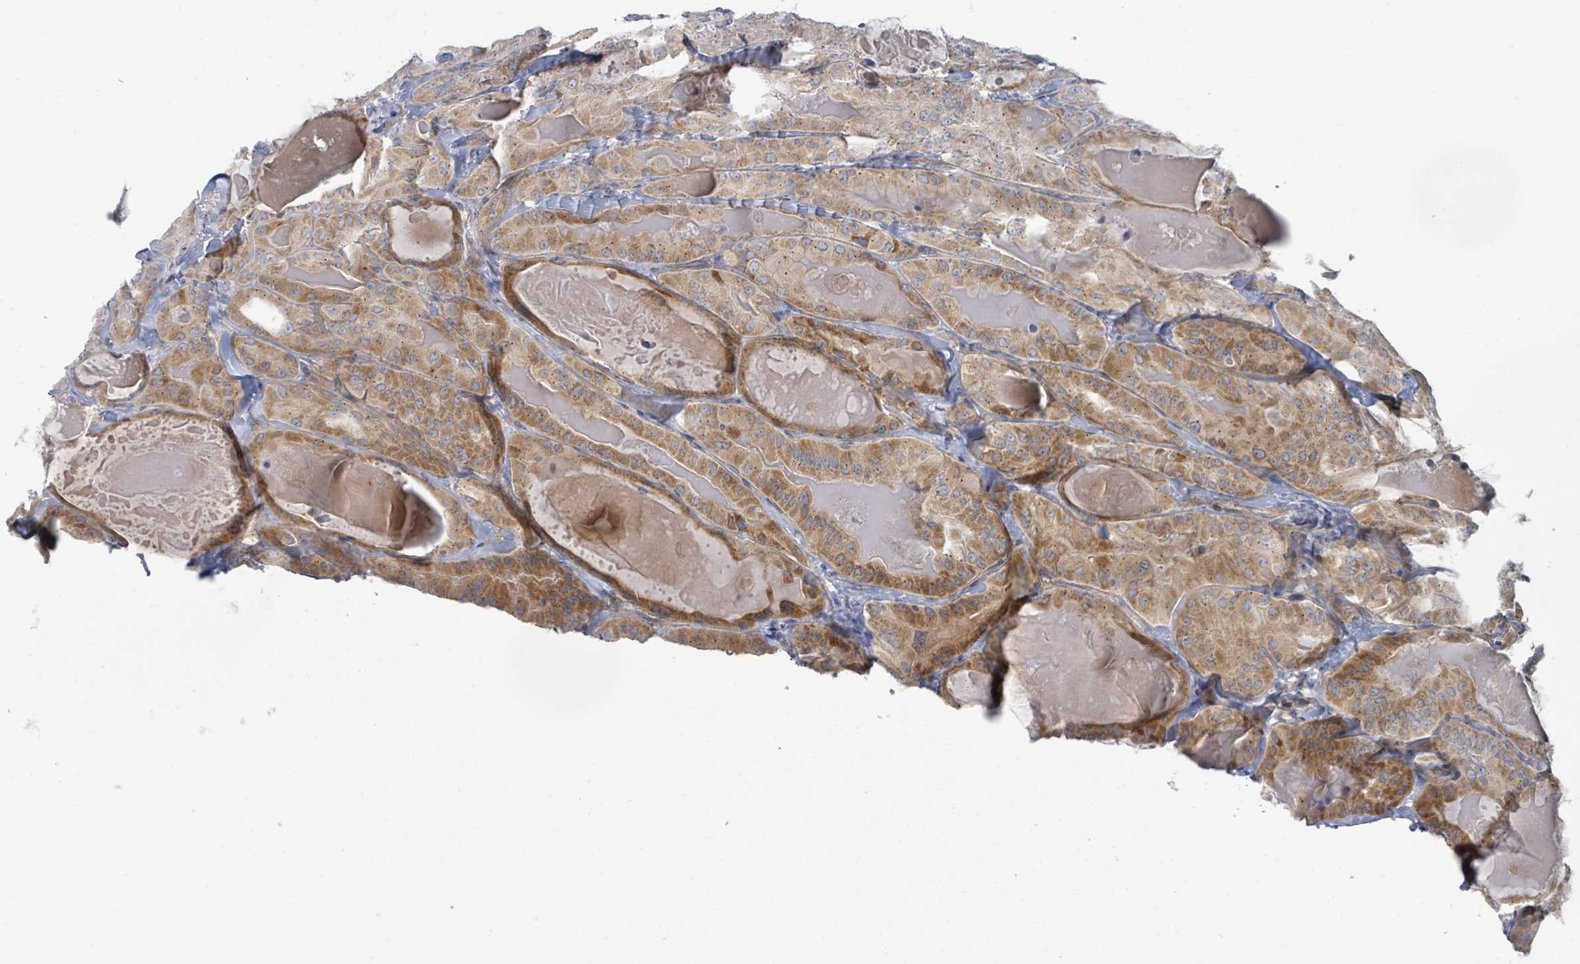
{"staining": {"intensity": "moderate", "quantity": ">75%", "location": "cytoplasmic/membranous"}, "tissue": "thyroid cancer", "cell_type": "Tumor cells", "image_type": "cancer", "snomed": [{"axis": "morphology", "description": "Papillary adenocarcinoma, NOS"}, {"axis": "topography", "description": "Thyroid gland"}], "caption": "IHC (DAB (3,3'-diaminobenzidine)) staining of papillary adenocarcinoma (thyroid) displays moderate cytoplasmic/membranous protein staining in approximately >75% of tumor cells.", "gene": "COL5A3", "patient": {"sex": "female", "age": 68}}